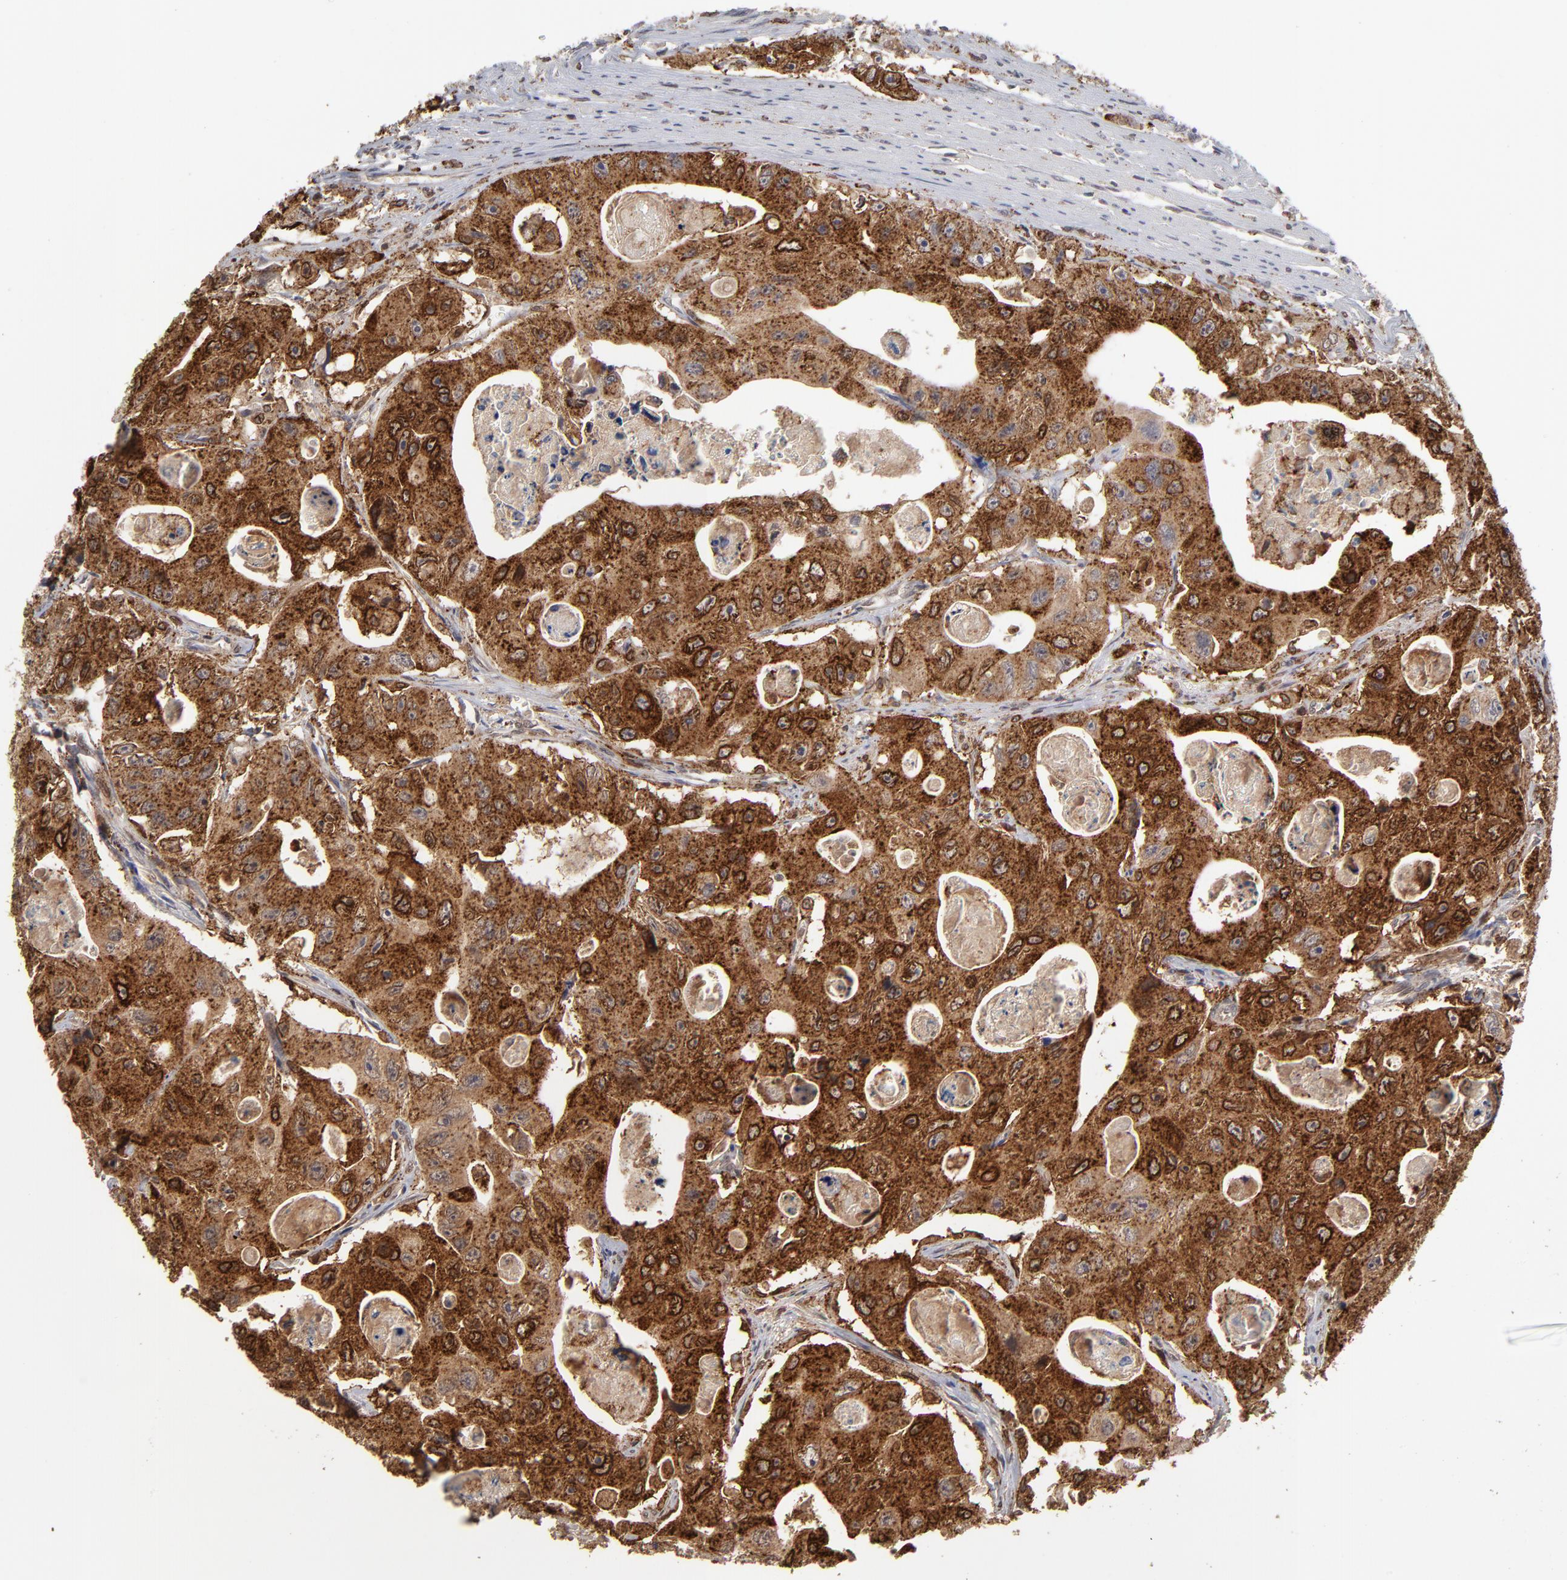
{"staining": {"intensity": "strong", "quantity": ">75%", "location": "cytoplasmic/membranous"}, "tissue": "colorectal cancer", "cell_type": "Tumor cells", "image_type": "cancer", "snomed": [{"axis": "morphology", "description": "Adenocarcinoma, NOS"}, {"axis": "topography", "description": "Colon"}], "caption": "Strong cytoplasmic/membranous positivity for a protein is present in about >75% of tumor cells of adenocarcinoma (colorectal) using IHC.", "gene": "ASB8", "patient": {"sex": "female", "age": 46}}